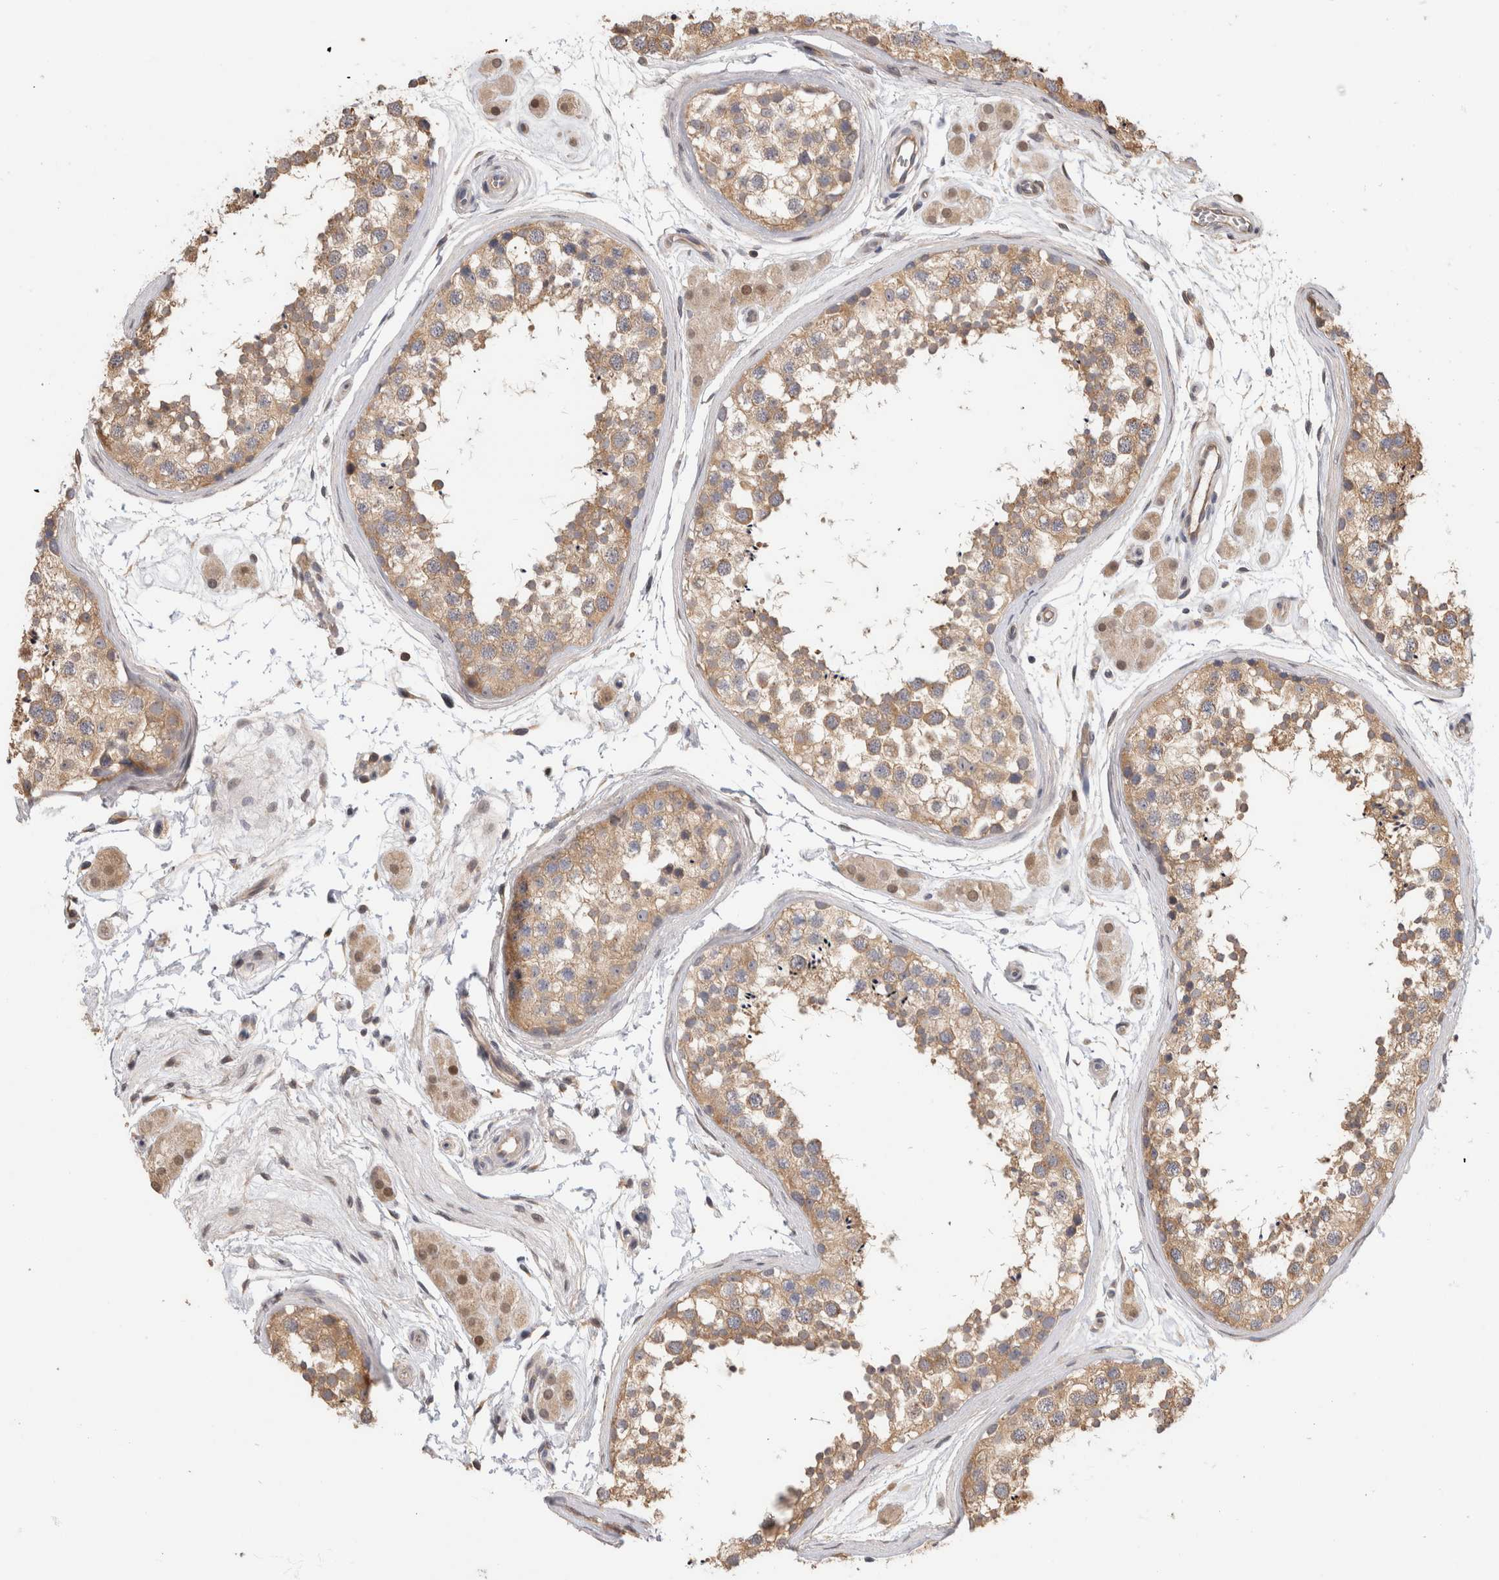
{"staining": {"intensity": "moderate", "quantity": ">75%", "location": "cytoplasmic/membranous"}, "tissue": "testis", "cell_type": "Cells in seminiferous ducts", "image_type": "normal", "snomed": [{"axis": "morphology", "description": "Normal tissue, NOS"}, {"axis": "topography", "description": "Testis"}], "caption": "Immunohistochemical staining of unremarkable human testis shows medium levels of moderate cytoplasmic/membranous expression in about >75% of cells in seminiferous ducts.", "gene": "PGM1", "patient": {"sex": "male", "age": 56}}